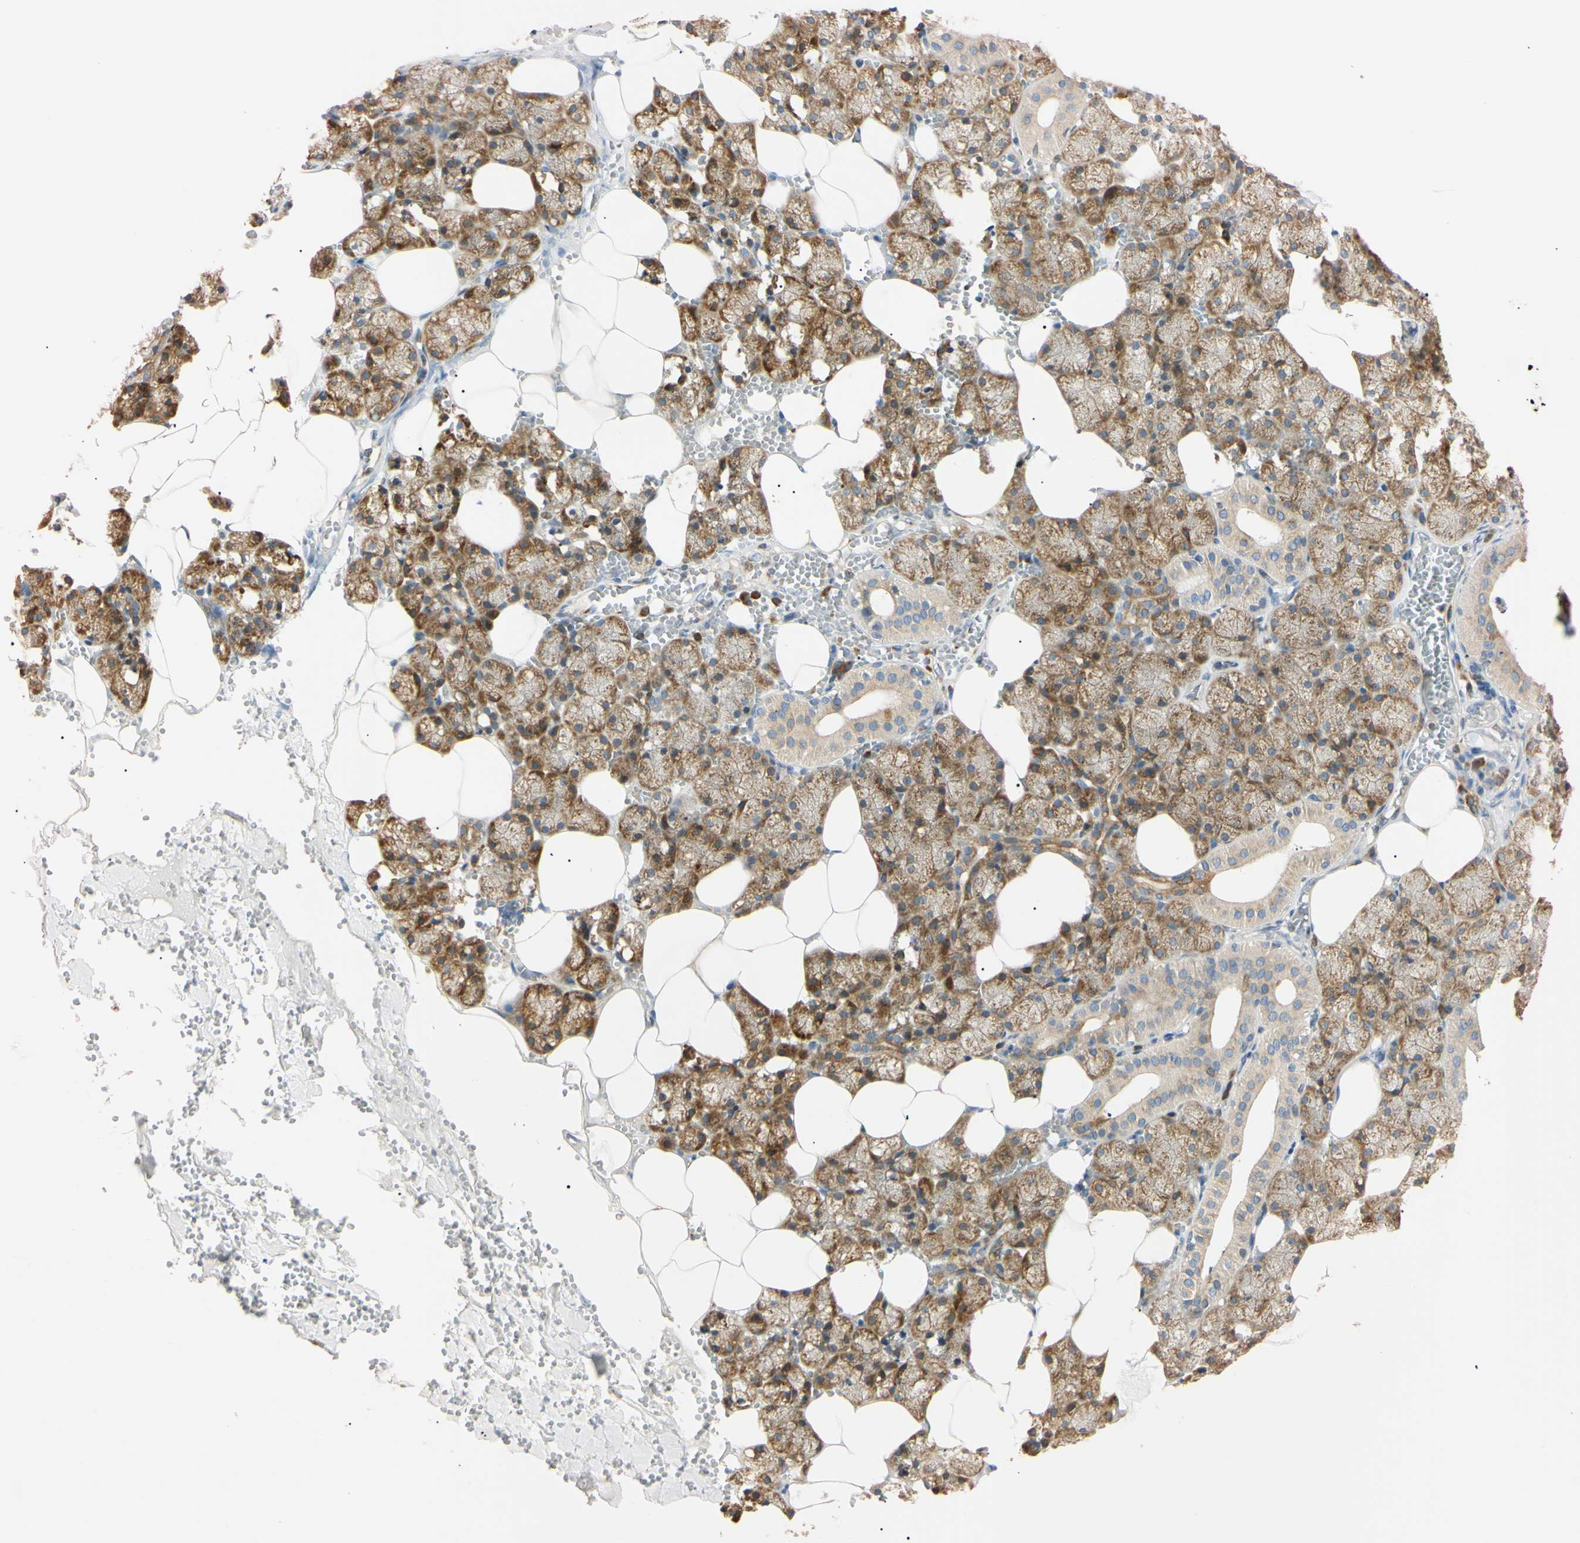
{"staining": {"intensity": "moderate", "quantity": ">75%", "location": "cytoplasmic/membranous"}, "tissue": "salivary gland", "cell_type": "Glandular cells", "image_type": "normal", "snomed": [{"axis": "morphology", "description": "Normal tissue, NOS"}, {"axis": "topography", "description": "Salivary gland"}], "caption": "High-magnification brightfield microscopy of unremarkable salivary gland stained with DAB (3,3'-diaminobenzidine) (brown) and counterstained with hematoxylin (blue). glandular cells exhibit moderate cytoplasmic/membranous positivity is present in about>75% of cells.", "gene": "IER3IP1", "patient": {"sex": "male", "age": 62}}